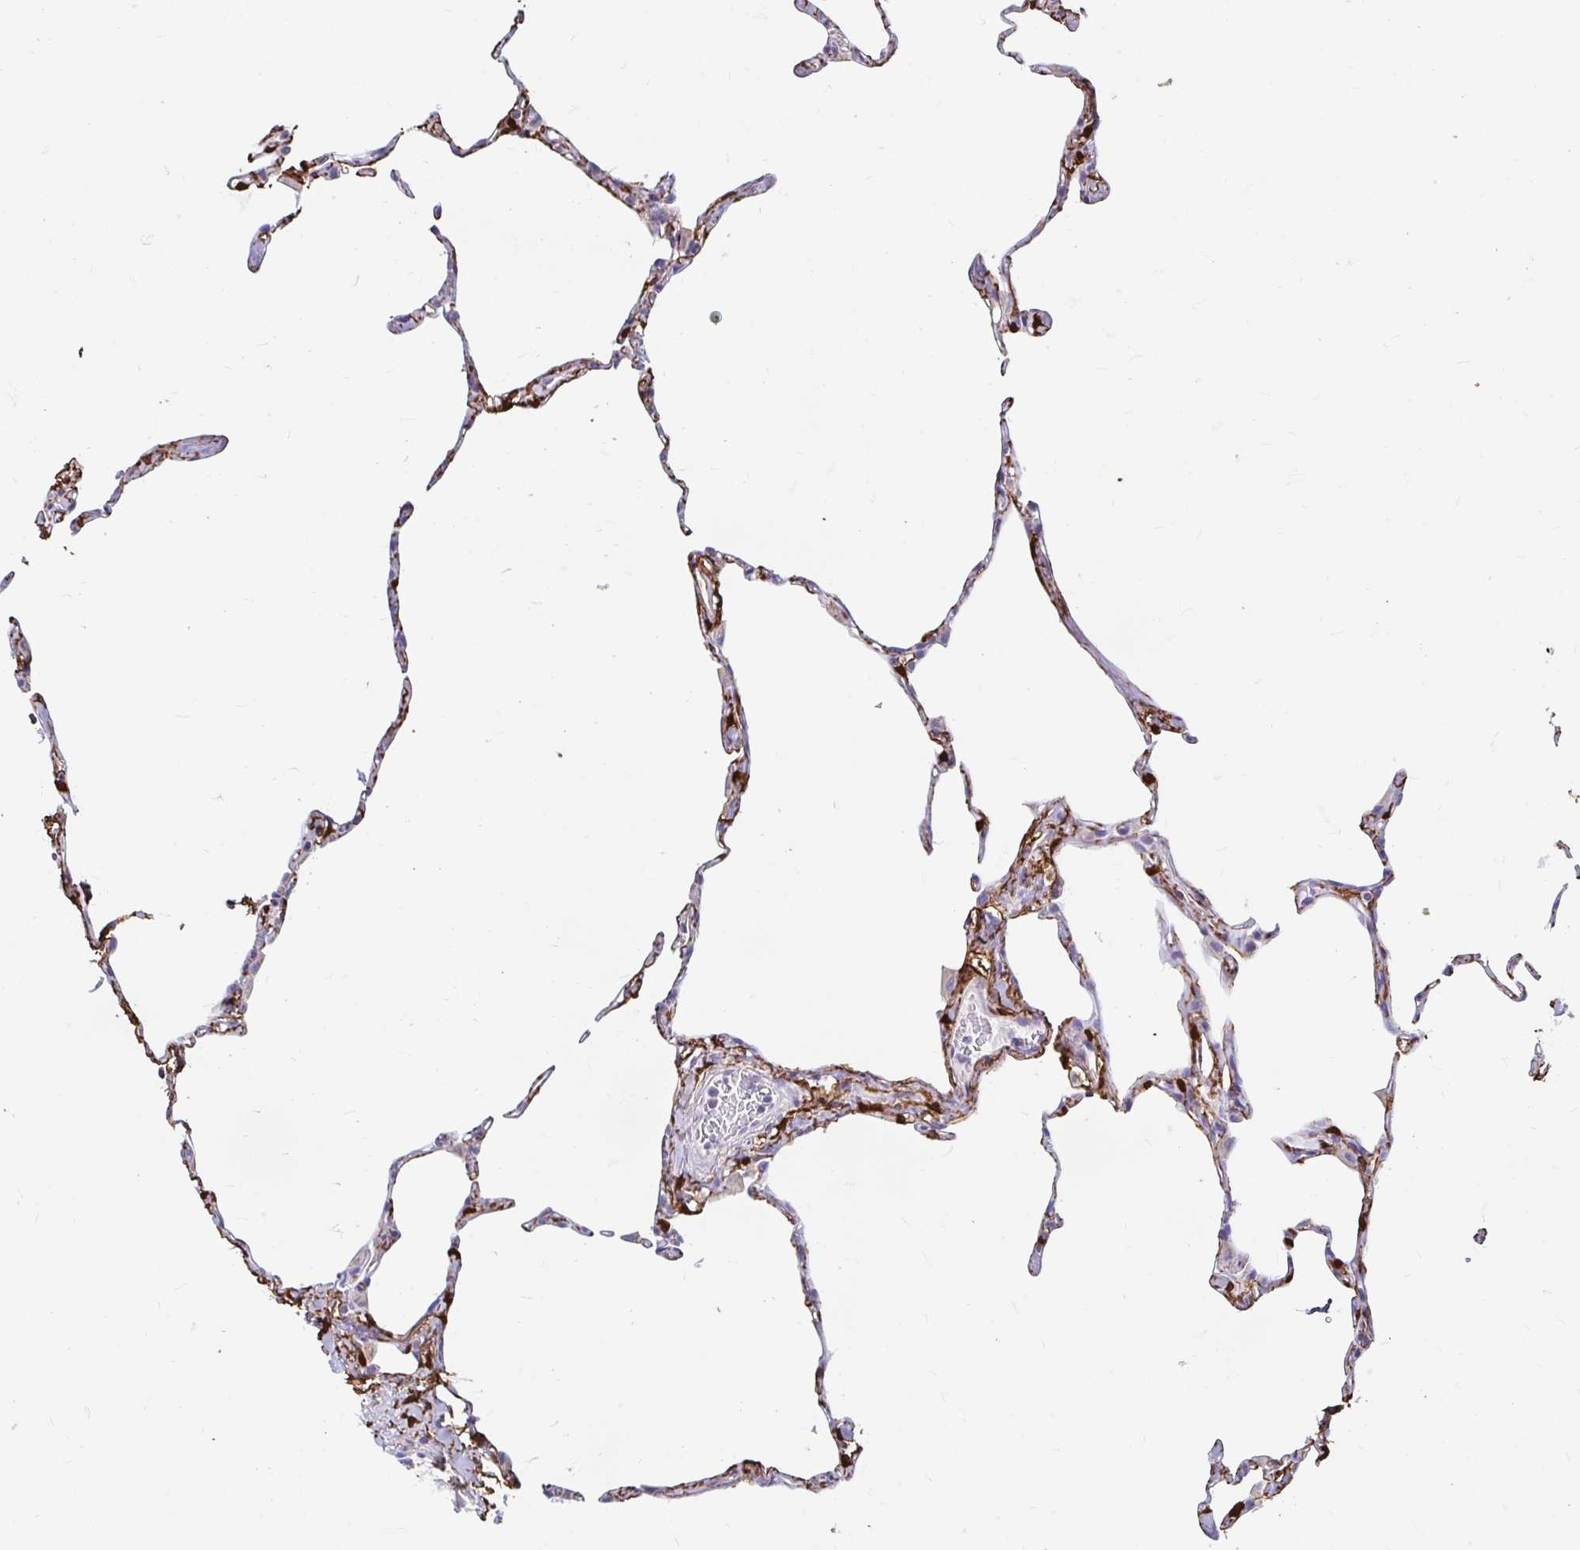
{"staining": {"intensity": "moderate", "quantity": "<25%", "location": "cytoplasmic/membranous"}, "tissue": "lung", "cell_type": "Alveolar cells", "image_type": "normal", "snomed": [{"axis": "morphology", "description": "Normal tissue, NOS"}, {"axis": "topography", "description": "Lung"}], "caption": "Lung stained with DAB (3,3'-diaminobenzidine) immunohistochemistry shows low levels of moderate cytoplasmic/membranous positivity in about <25% of alveolar cells. Using DAB (brown) and hematoxylin (blue) stains, captured at high magnification using brightfield microscopy.", "gene": "ADH1A", "patient": {"sex": "male", "age": 65}}